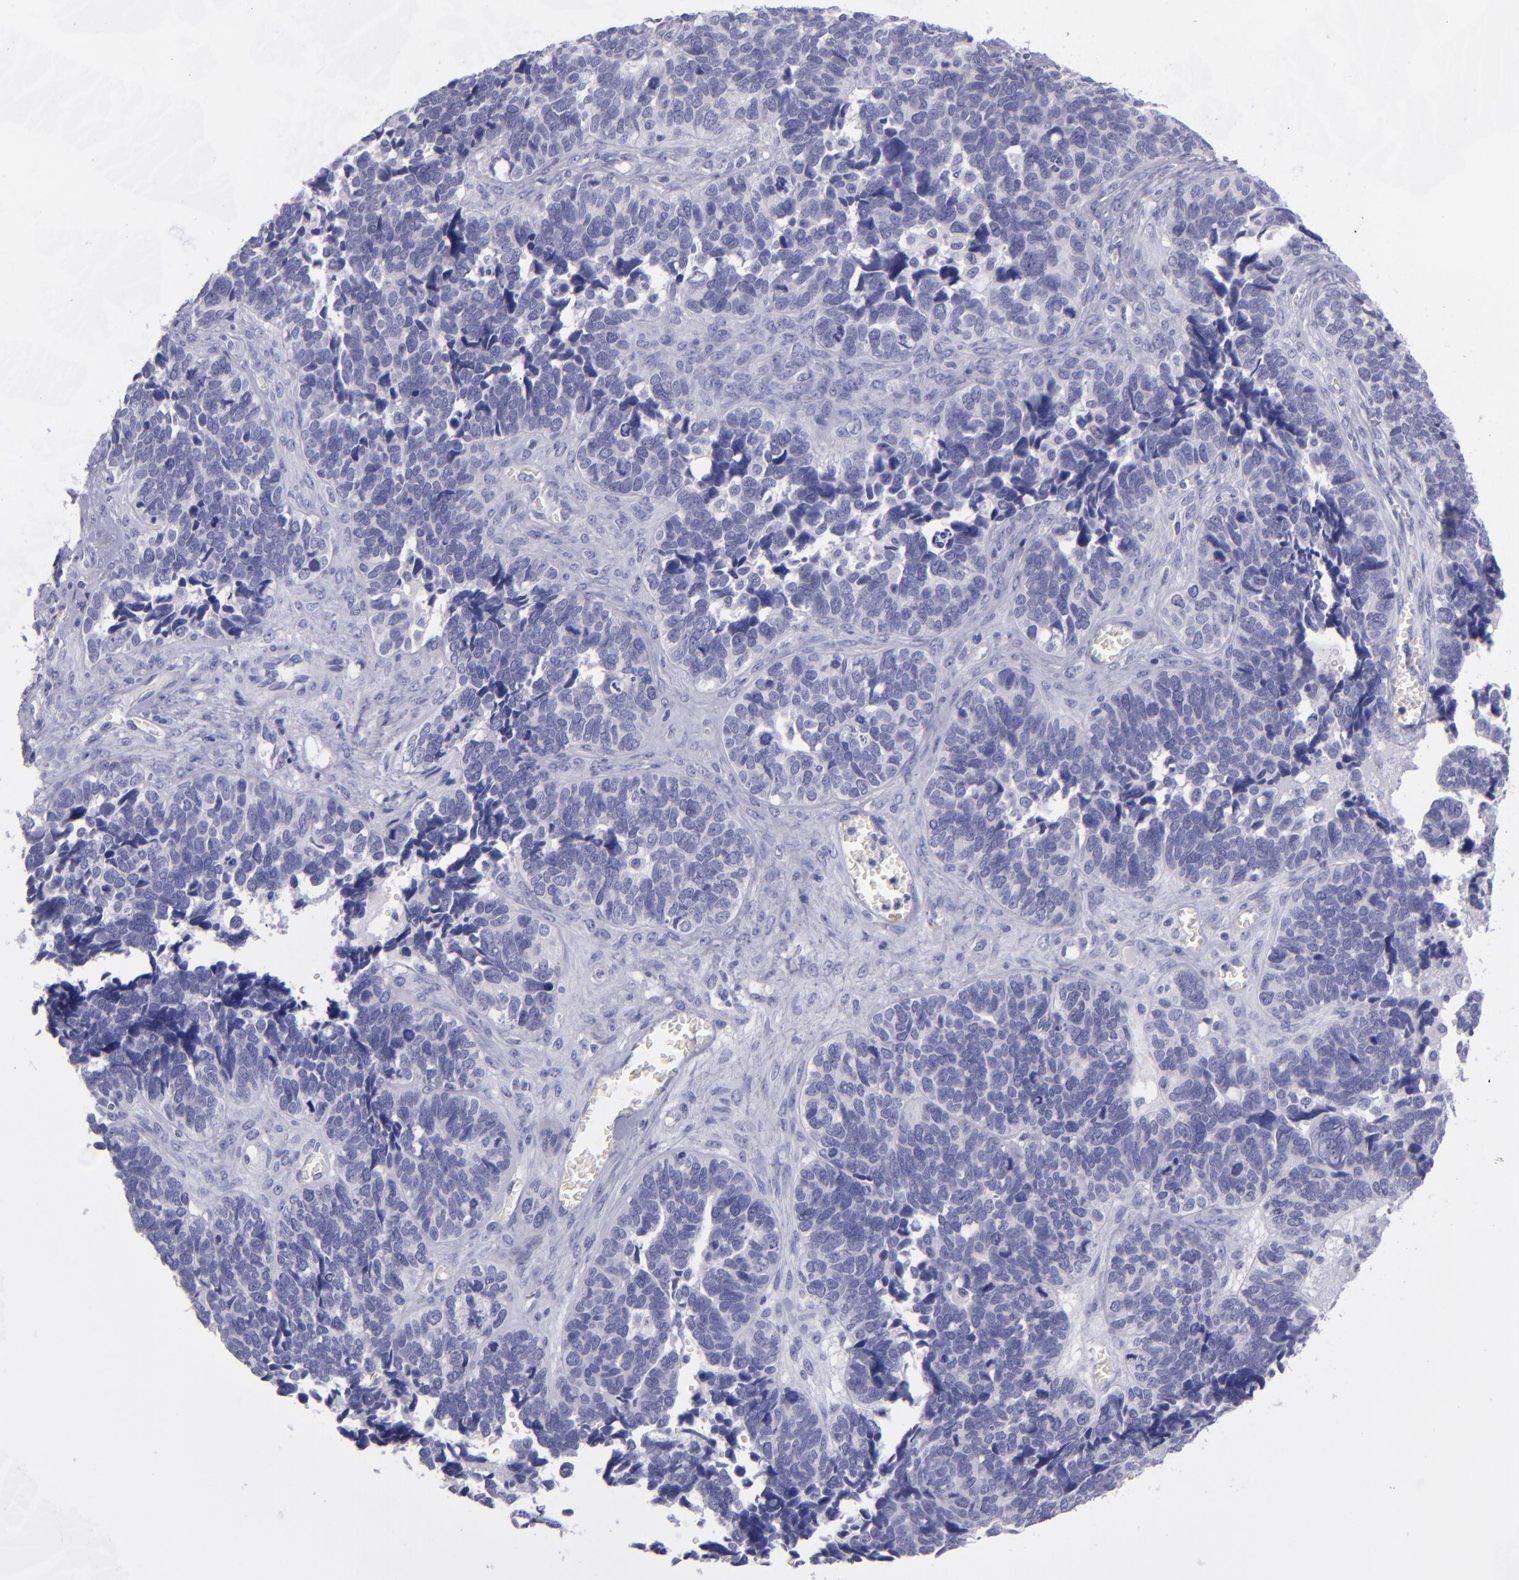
{"staining": {"intensity": "negative", "quantity": "none", "location": "none"}, "tissue": "ovarian cancer", "cell_type": "Tumor cells", "image_type": "cancer", "snomed": [{"axis": "morphology", "description": "Cystadenocarcinoma, serous, NOS"}, {"axis": "topography", "description": "Ovary"}], "caption": "Immunohistochemistry (IHC) histopathology image of neoplastic tissue: human ovarian cancer (serous cystadenocarcinoma) stained with DAB (3,3'-diaminobenzidine) reveals no significant protein positivity in tumor cells.", "gene": "TNNT3", "patient": {"sex": "female", "age": 77}}